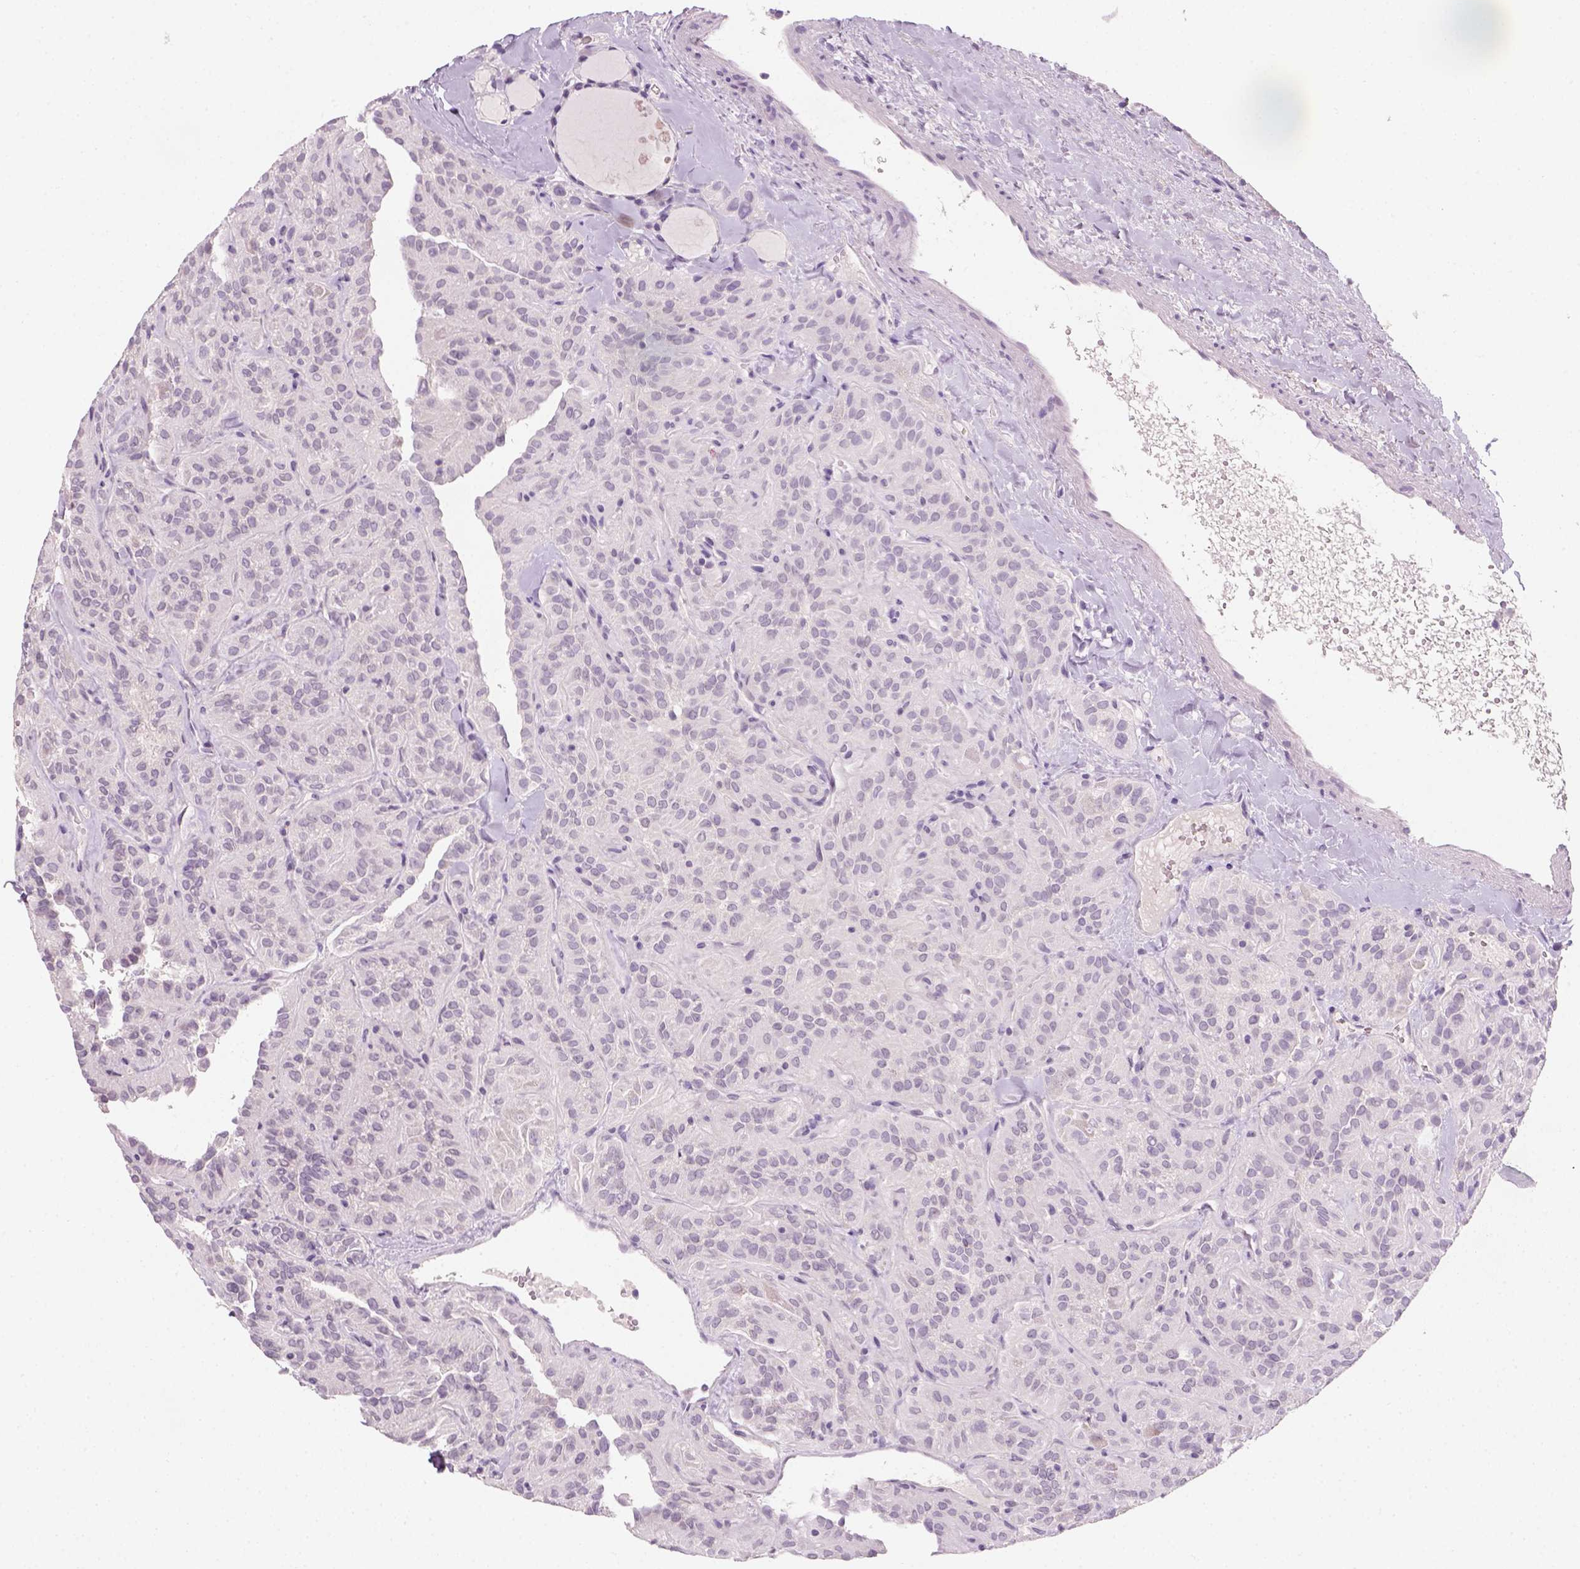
{"staining": {"intensity": "negative", "quantity": "none", "location": "none"}, "tissue": "thyroid cancer", "cell_type": "Tumor cells", "image_type": "cancer", "snomed": [{"axis": "morphology", "description": "Papillary adenocarcinoma, NOS"}, {"axis": "topography", "description": "Thyroid gland"}], "caption": "The immunohistochemistry photomicrograph has no significant positivity in tumor cells of thyroid cancer (papillary adenocarcinoma) tissue. Brightfield microscopy of immunohistochemistry (IHC) stained with DAB (3,3'-diaminobenzidine) (brown) and hematoxylin (blue), captured at high magnification.", "gene": "GFI1B", "patient": {"sex": "female", "age": 45}}